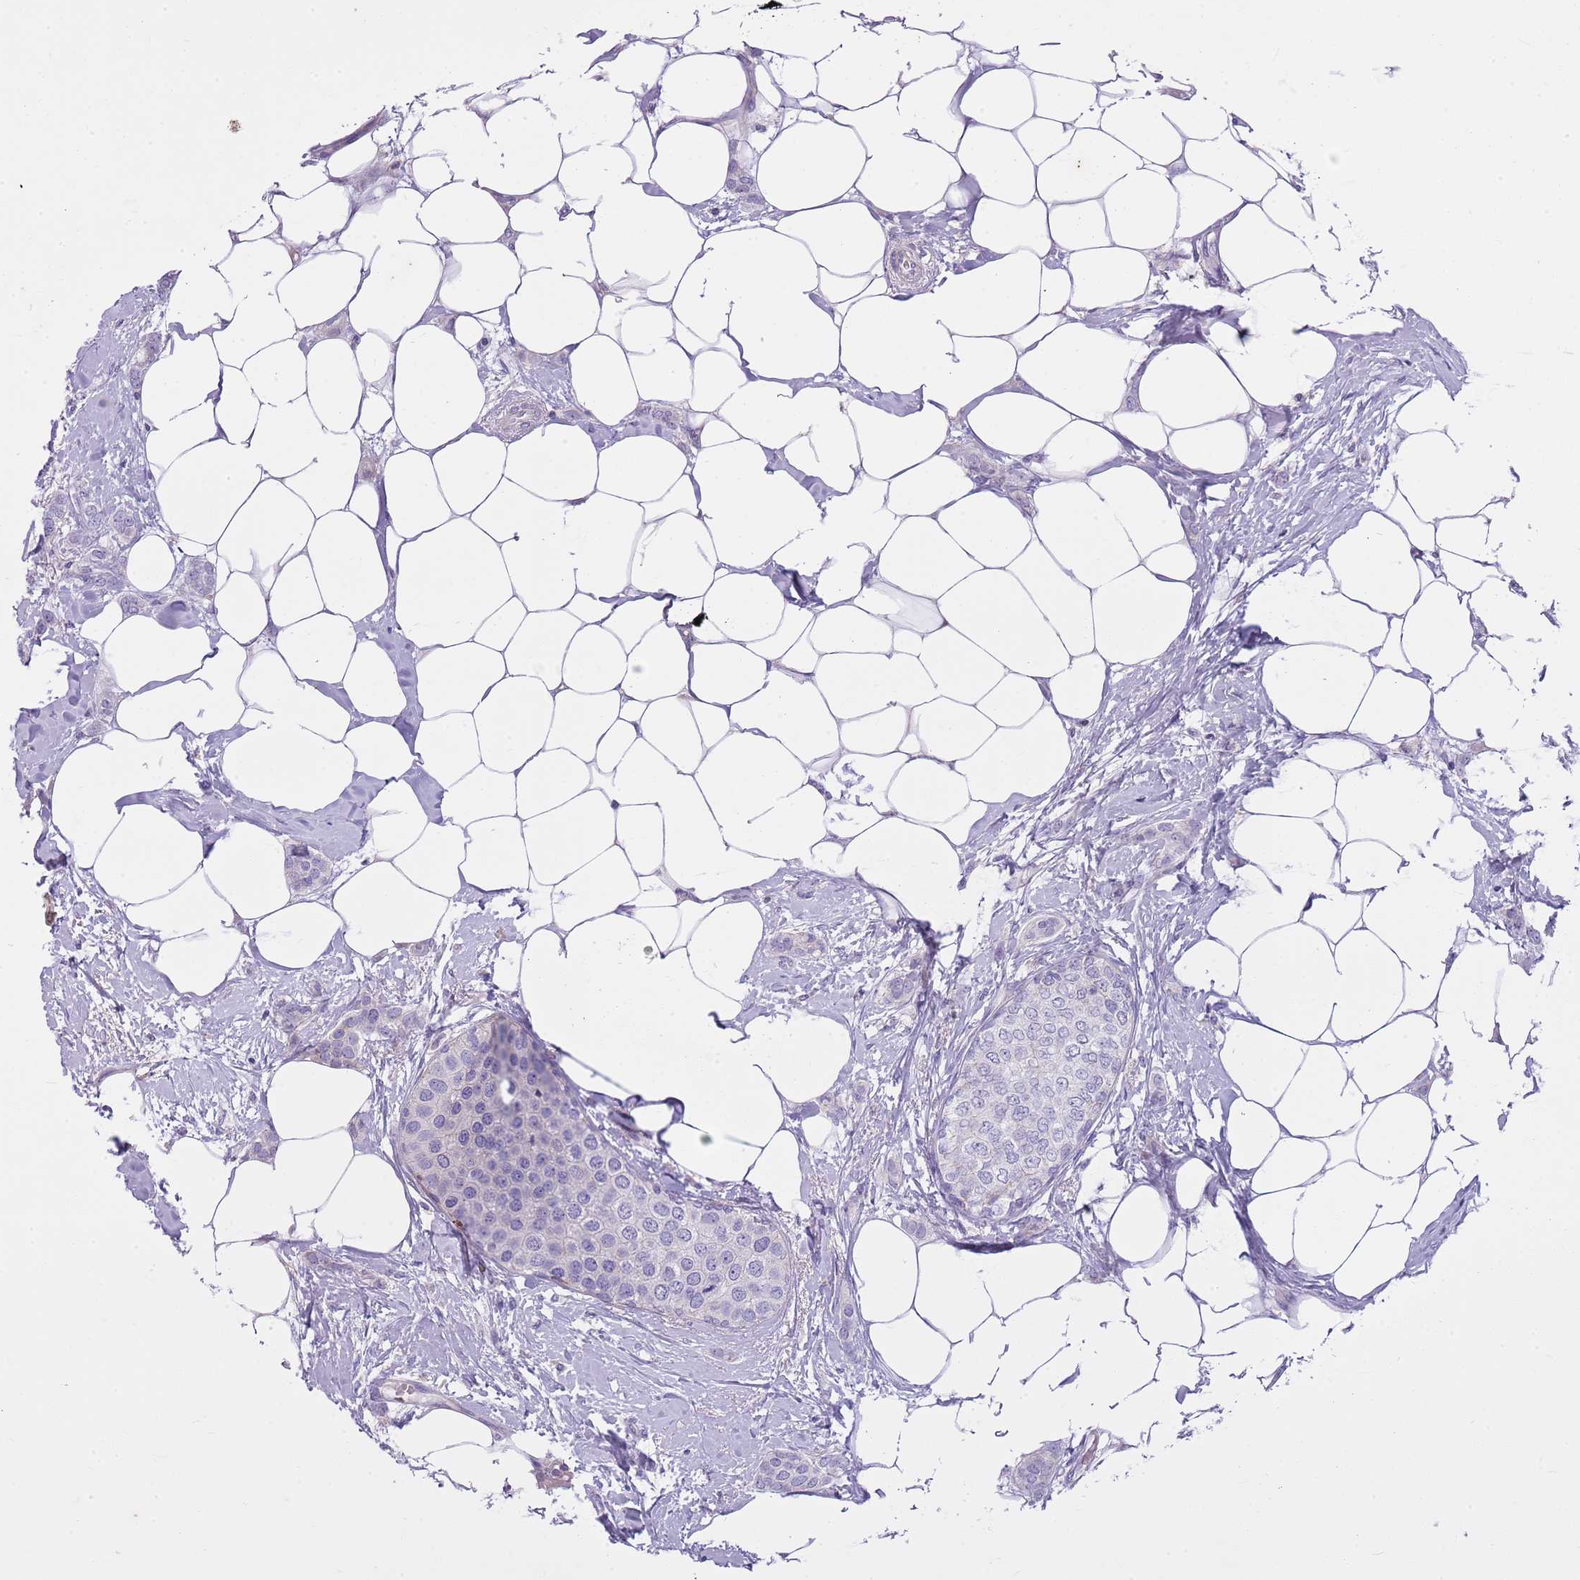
{"staining": {"intensity": "negative", "quantity": "none", "location": "none"}, "tissue": "breast cancer", "cell_type": "Tumor cells", "image_type": "cancer", "snomed": [{"axis": "morphology", "description": "Duct carcinoma"}, {"axis": "topography", "description": "Breast"}], "caption": "An immunohistochemistry photomicrograph of breast invasive ductal carcinoma is shown. There is no staining in tumor cells of breast invasive ductal carcinoma.", "gene": "CNPPD1", "patient": {"sex": "female", "age": 72}}